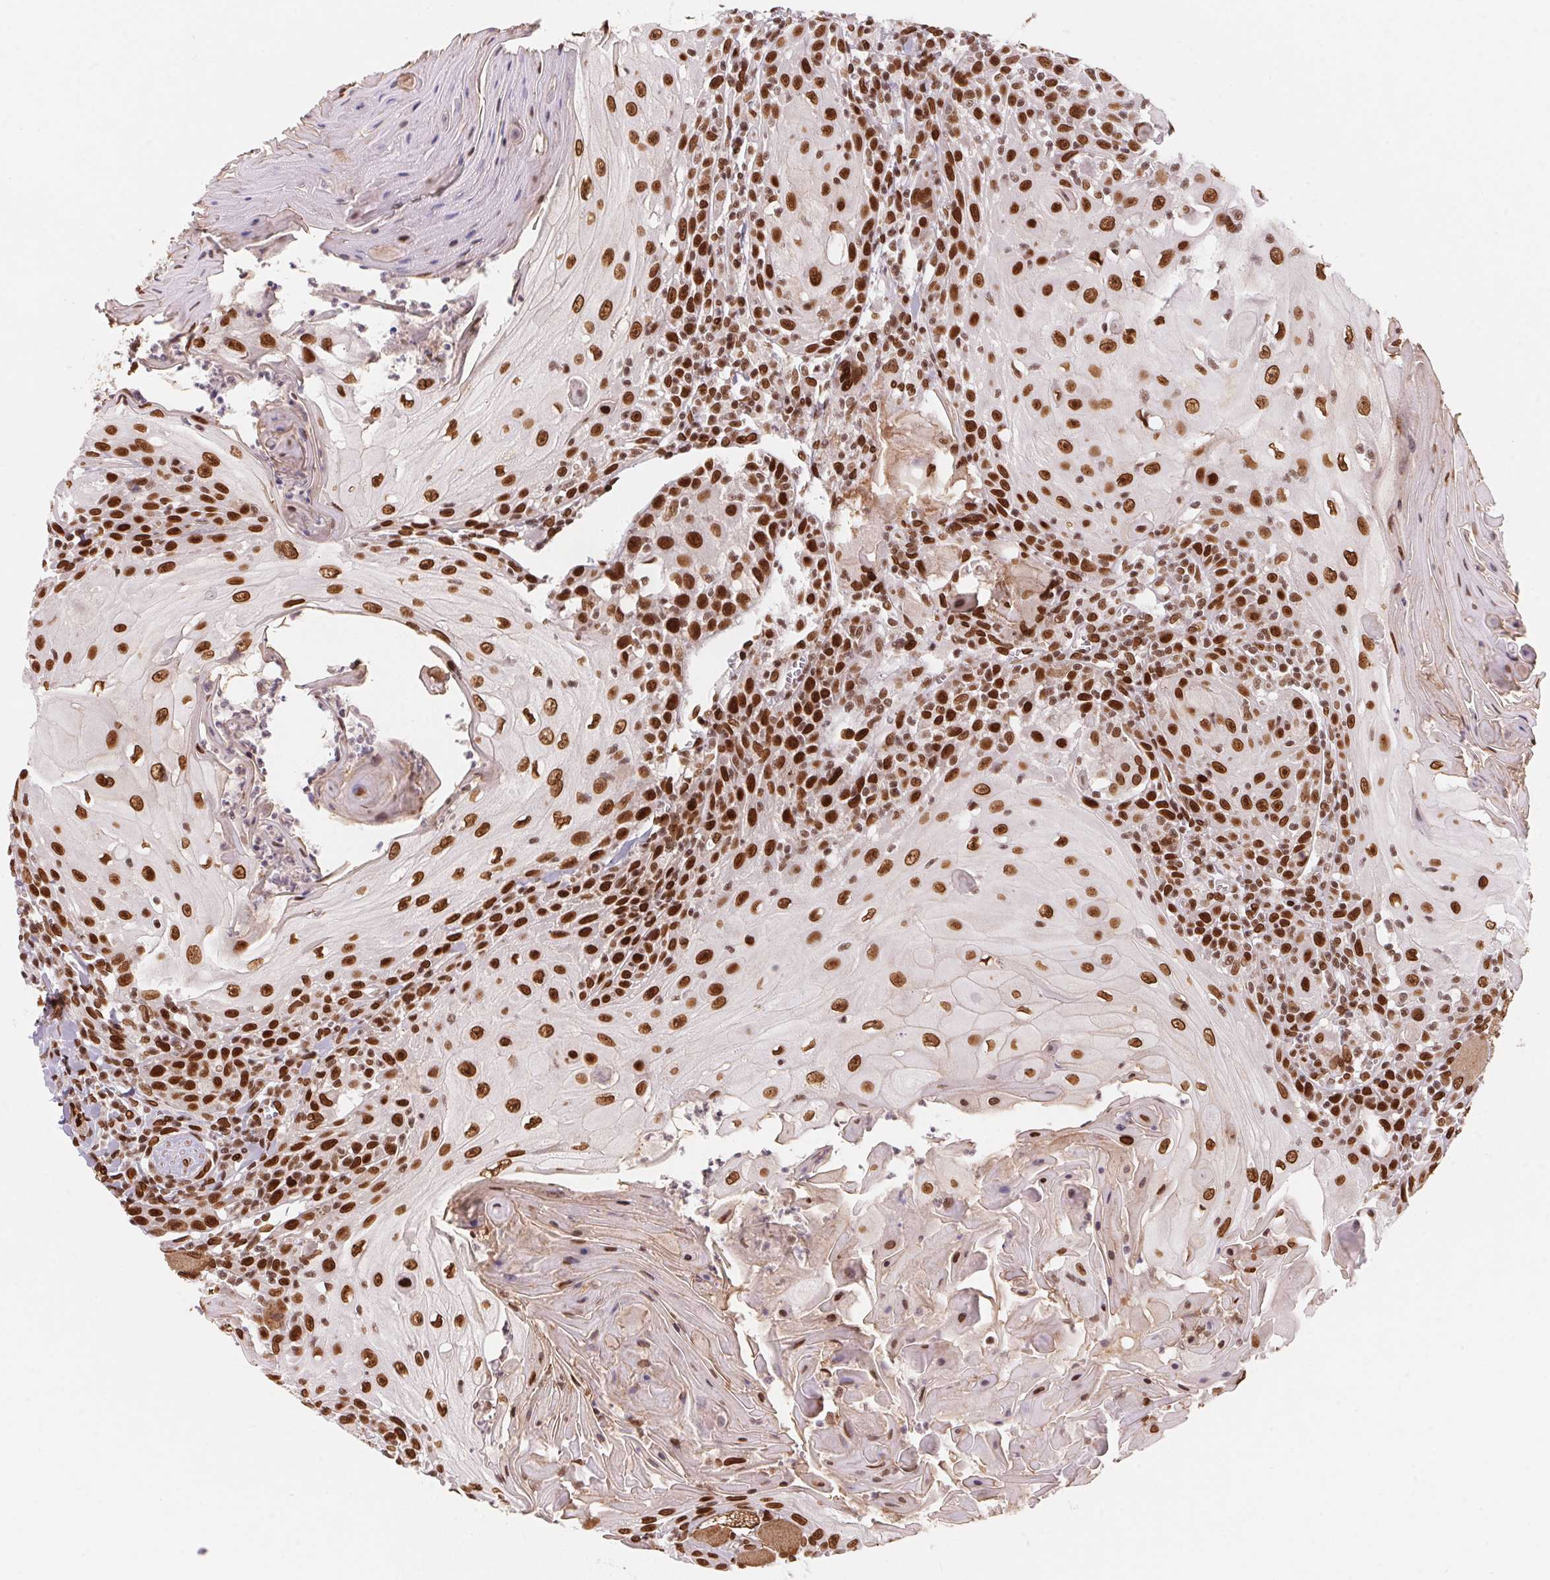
{"staining": {"intensity": "strong", "quantity": ">75%", "location": "nuclear"}, "tissue": "head and neck cancer", "cell_type": "Tumor cells", "image_type": "cancer", "snomed": [{"axis": "morphology", "description": "Squamous cell carcinoma, NOS"}, {"axis": "topography", "description": "Head-Neck"}], "caption": "Head and neck cancer (squamous cell carcinoma) was stained to show a protein in brown. There is high levels of strong nuclear positivity in approximately >75% of tumor cells. (Brightfield microscopy of DAB IHC at high magnification).", "gene": "SAP30BP", "patient": {"sex": "male", "age": 52}}